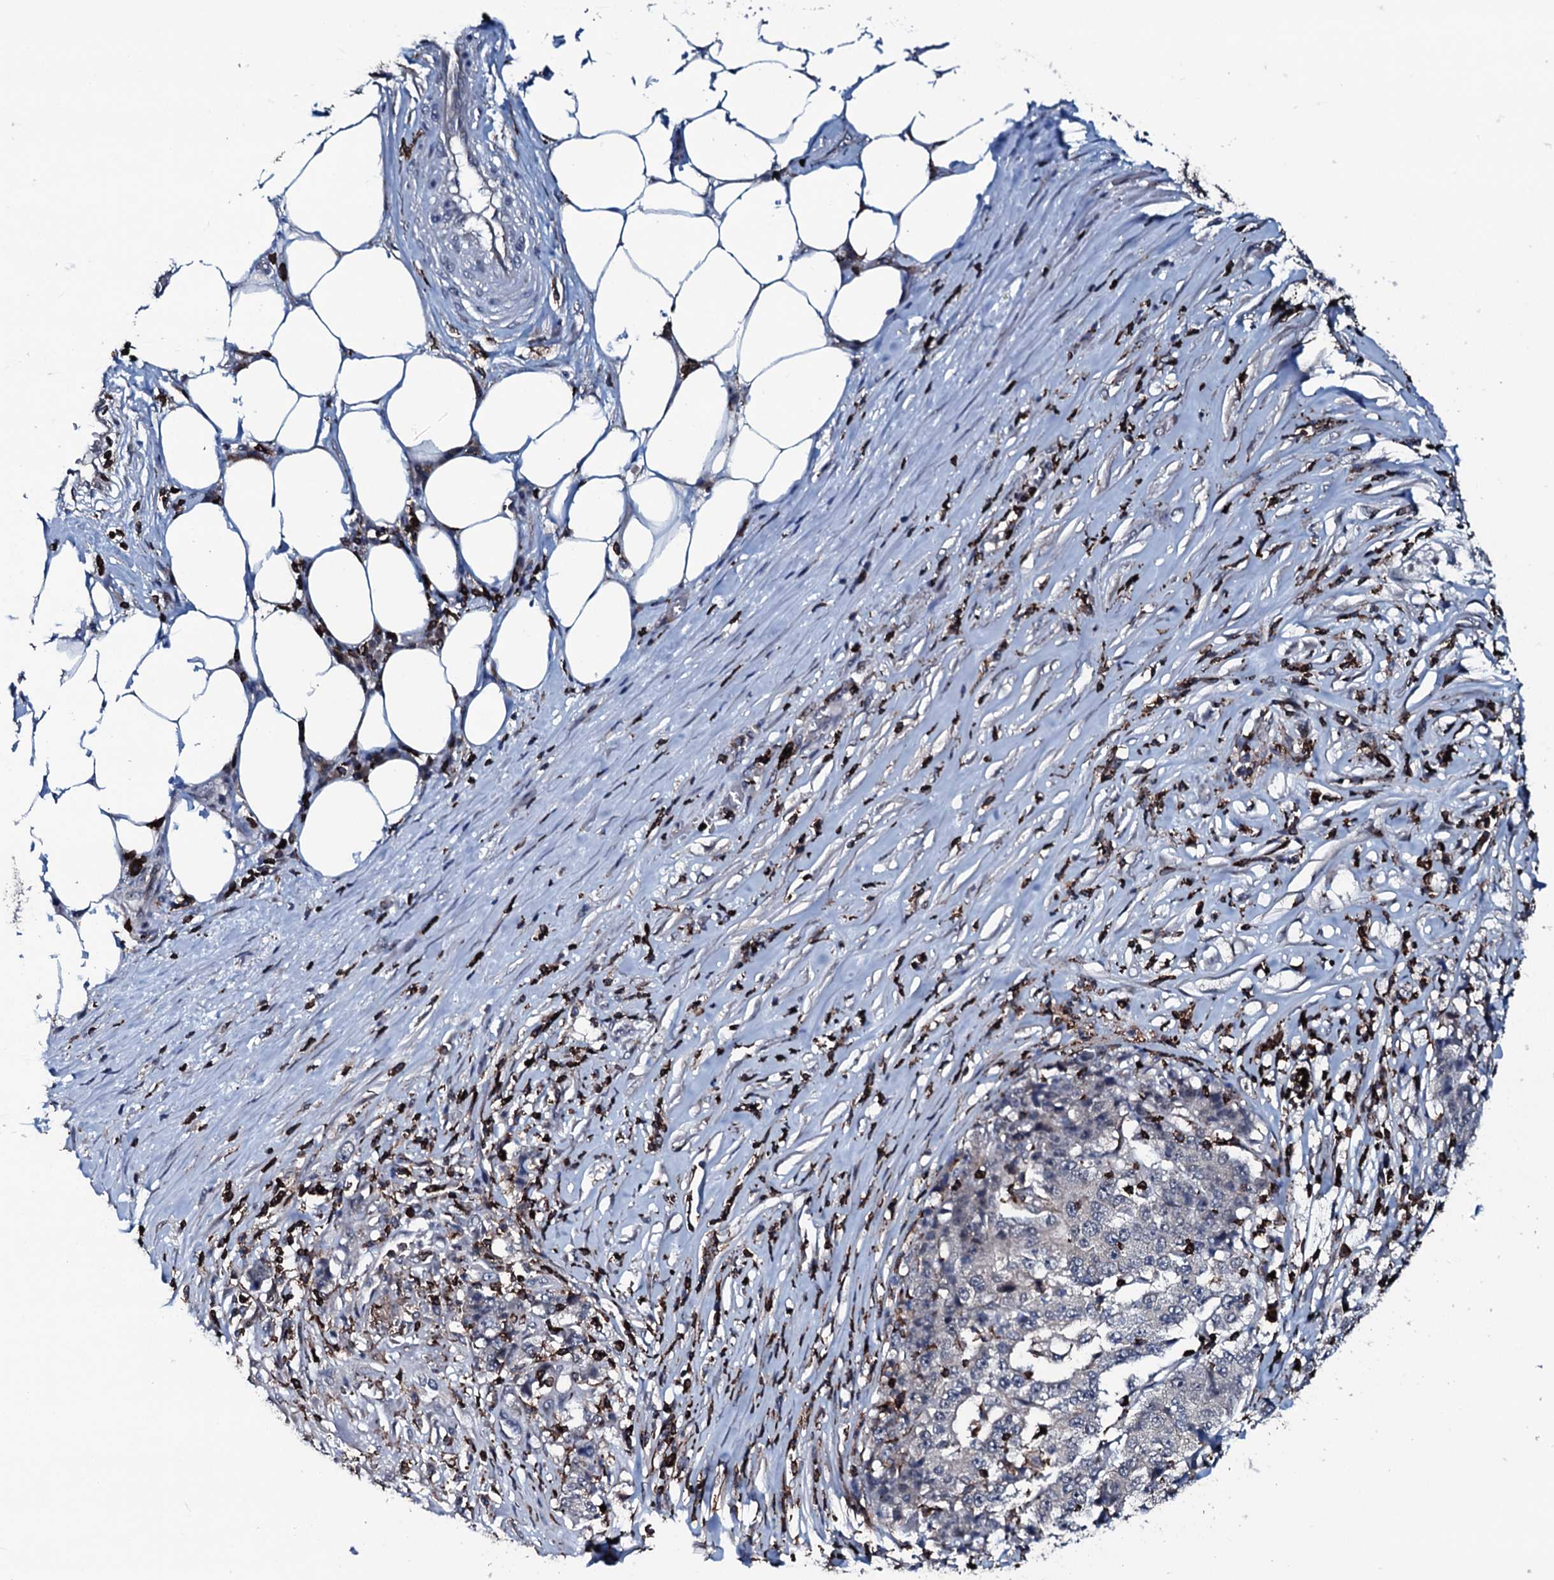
{"staining": {"intensity": "negative", "quantity": "none", "location": "none"}, "tissue": "stomach cancer", "cell_type": "Tumor cells", "image_type": "cancer", "snomed": [{"axis": "morphology", "description": "Adenocarcinoma, NOS"}, {"axis": "topography", "description": "Stomach"}], "caption": "Immunohistochemistry photomicrograph of human stomach cancer (adenocarcinoma) stained for a protein (brown), which exhibits no staining in tumor cells. (Stains: DAB (3,3'-diaminobenzidine) immunohistochemistry (IHC) with hematoxylin counter stain, Microscopy: brightfield microscopy at high magnification).", "gene": "OGFOD2", "patient": {"sex": "male", "age": 59}}